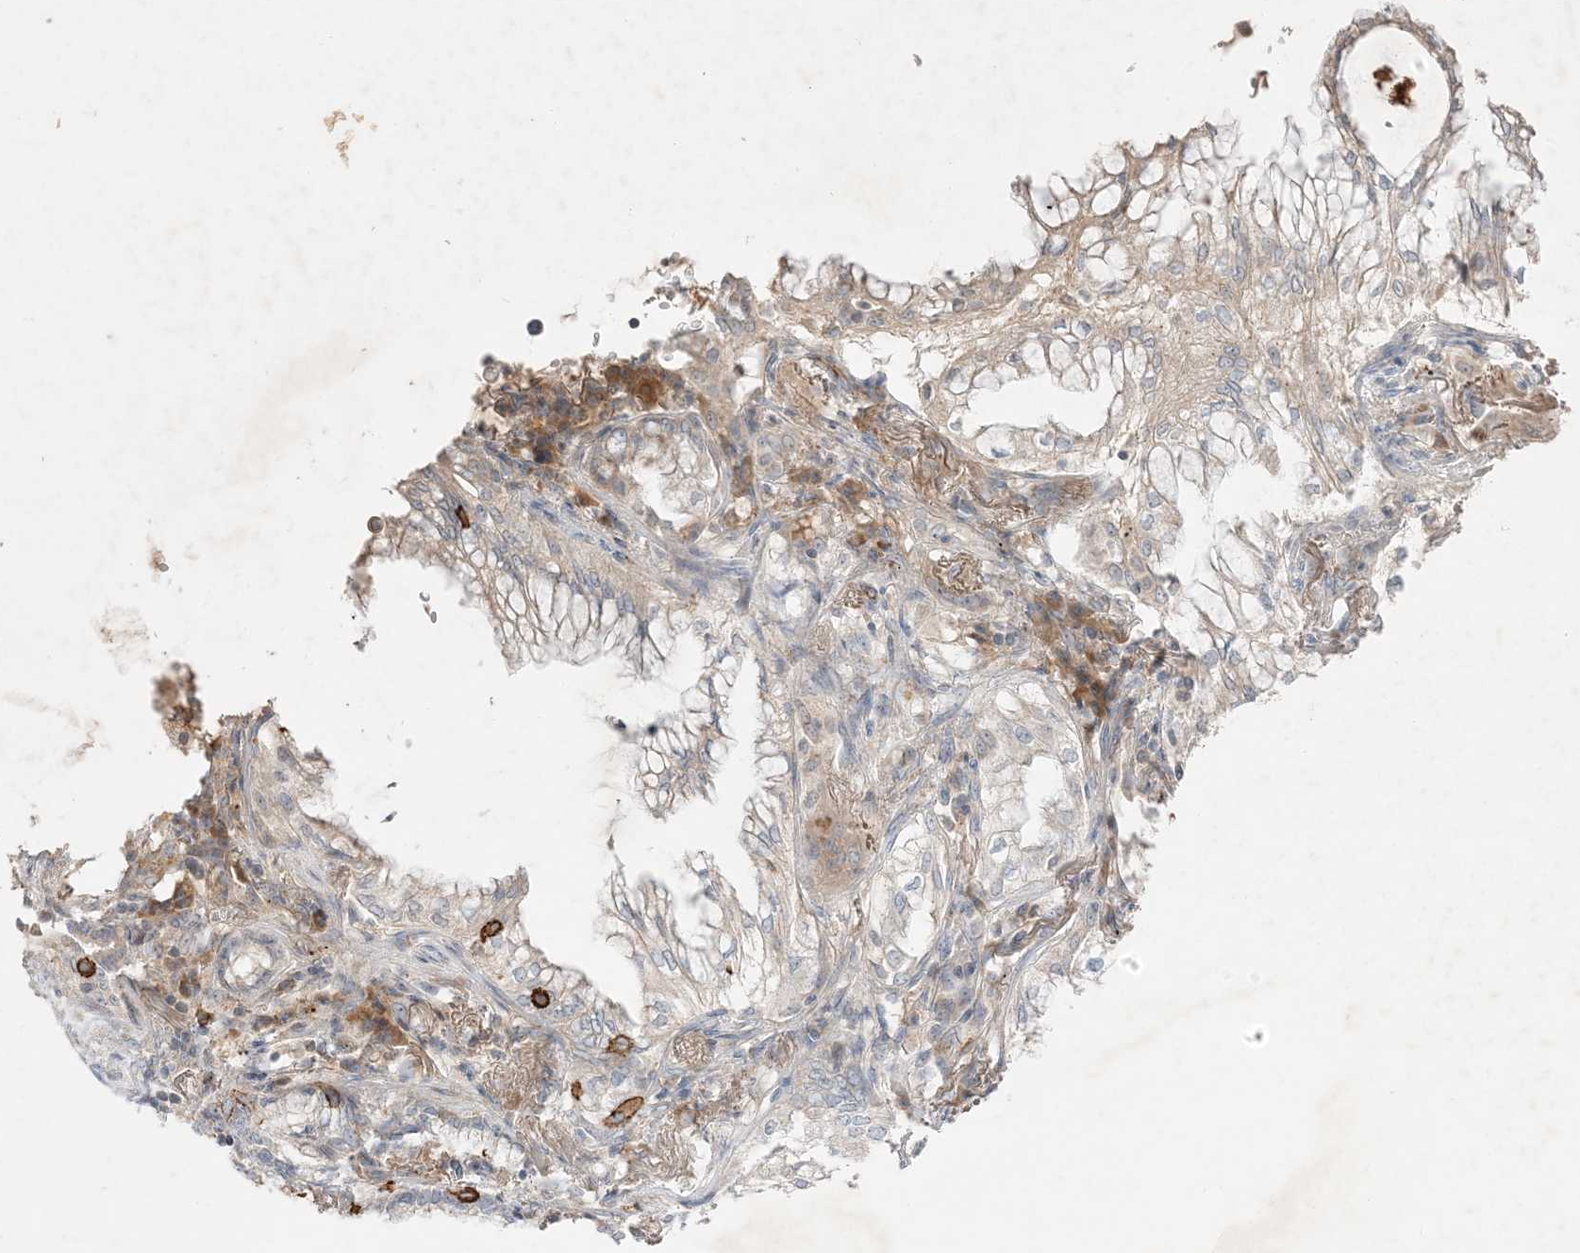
{"staining": {"intensity": "negative", "quantity": "none", "location": "none"}, "tissue": "lung cancer", "cell_type": "Tumor cells", "image_type": "cancer", "snomed": [{"axis": "morphology", "description": "Adenocarcinoma, NOS"}, {"axis": "topography", "description": "Lung"}], "caption": "Immunohistochemistry of human lung adenocarcinoma shows no expression in tumor cells. Nuclei are stained in blue.", "gene": "PRSS36", "patient": {"sex": "female", "age": 70}}